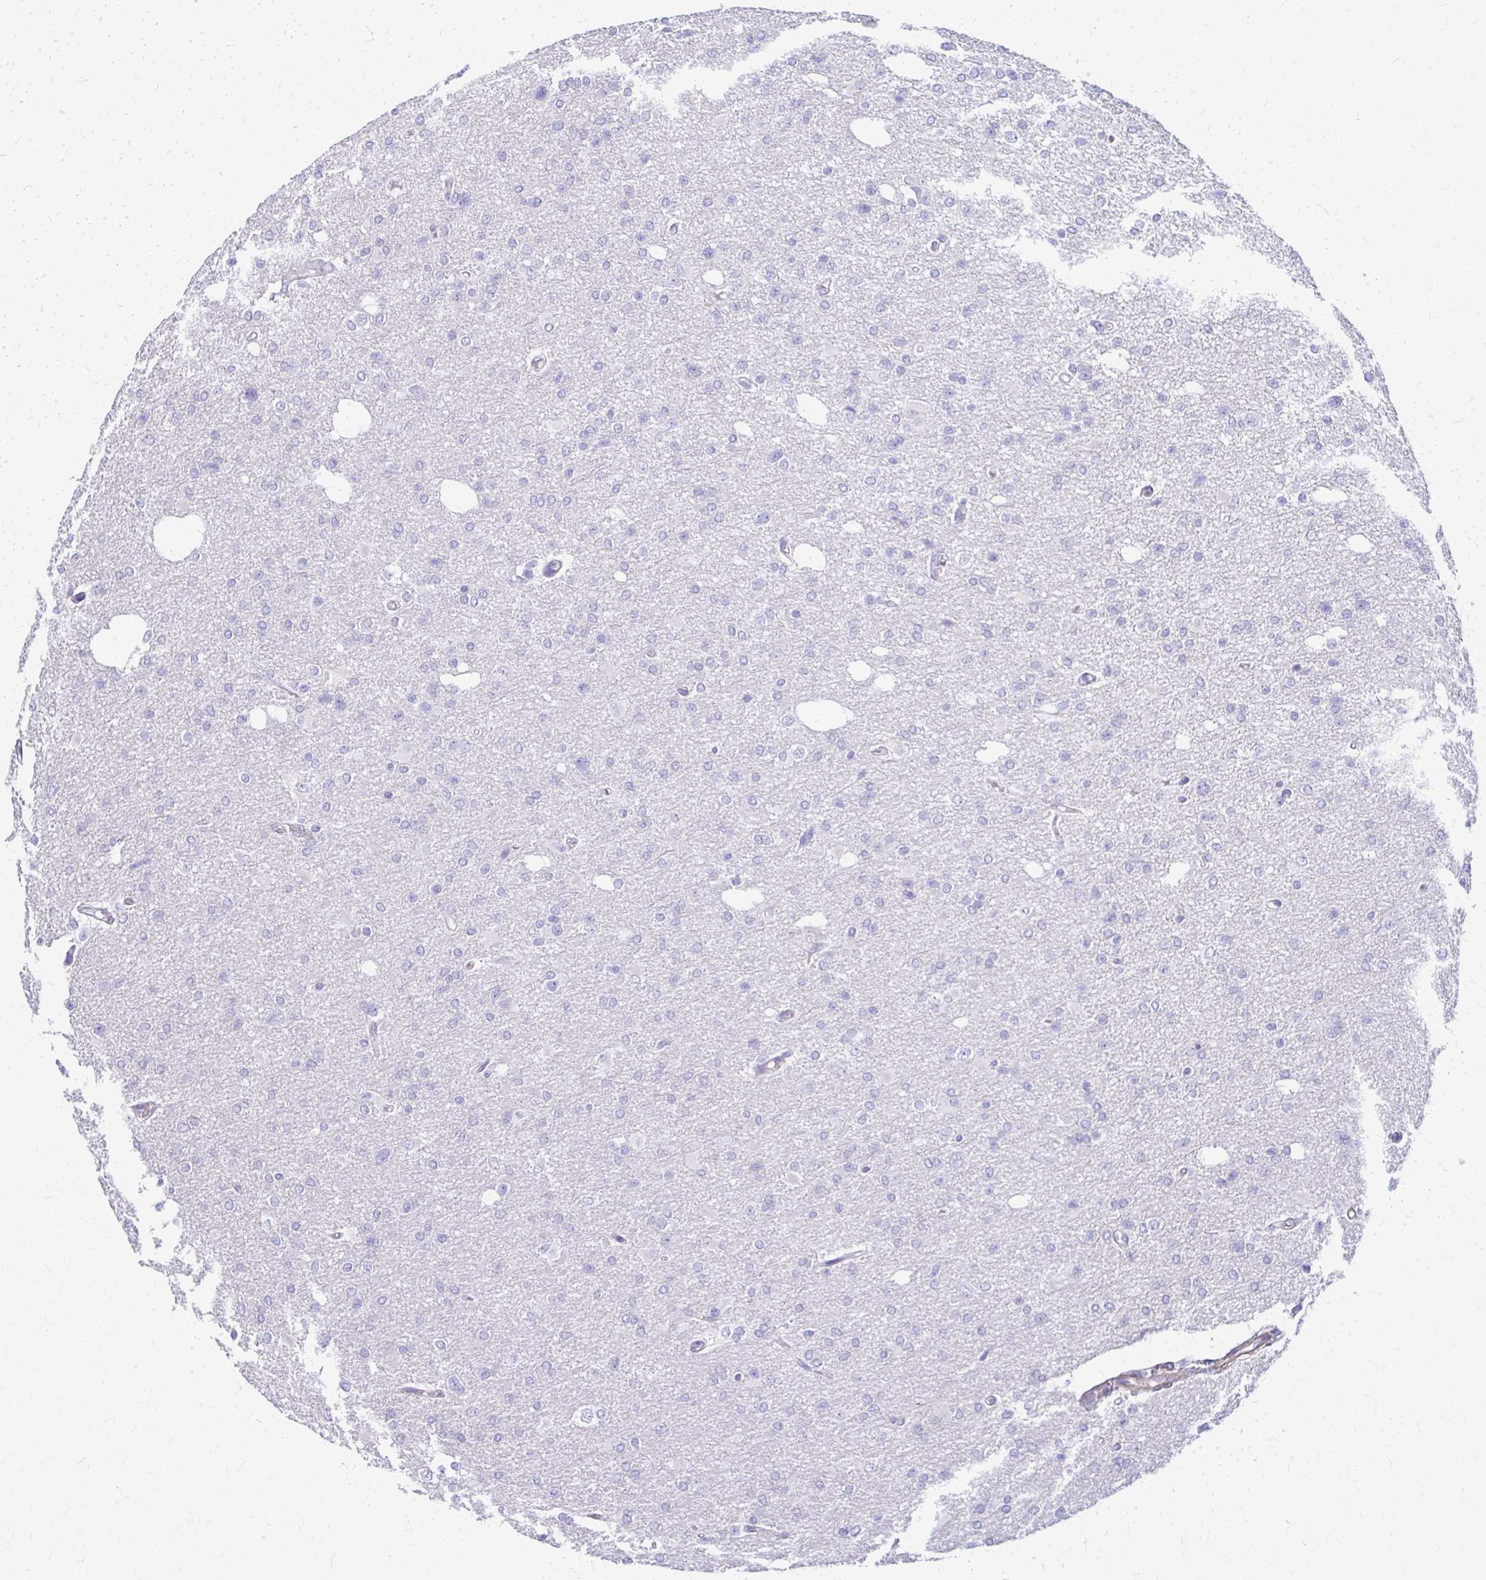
{"staining": {"intensity": "negative", "quantity": "none", "location": "none"}, "tissue": "glioma", "cell_type": "Tumor cells", "image_type": "cancer", "snomed": [{"axis": "morphology", "description": "Glioma, malignant, Low grade"}, {"axis": "topography", "description": "Brain"}], "caption": "IHC histopathology image of neoplastic tissue: human glioma stained with DAB (3,3'-diaminobenzidine) exhibits no significant protein expression in tumor cells.", "gene": "DSP", "patient": {"sex": "male", "age": 26}}